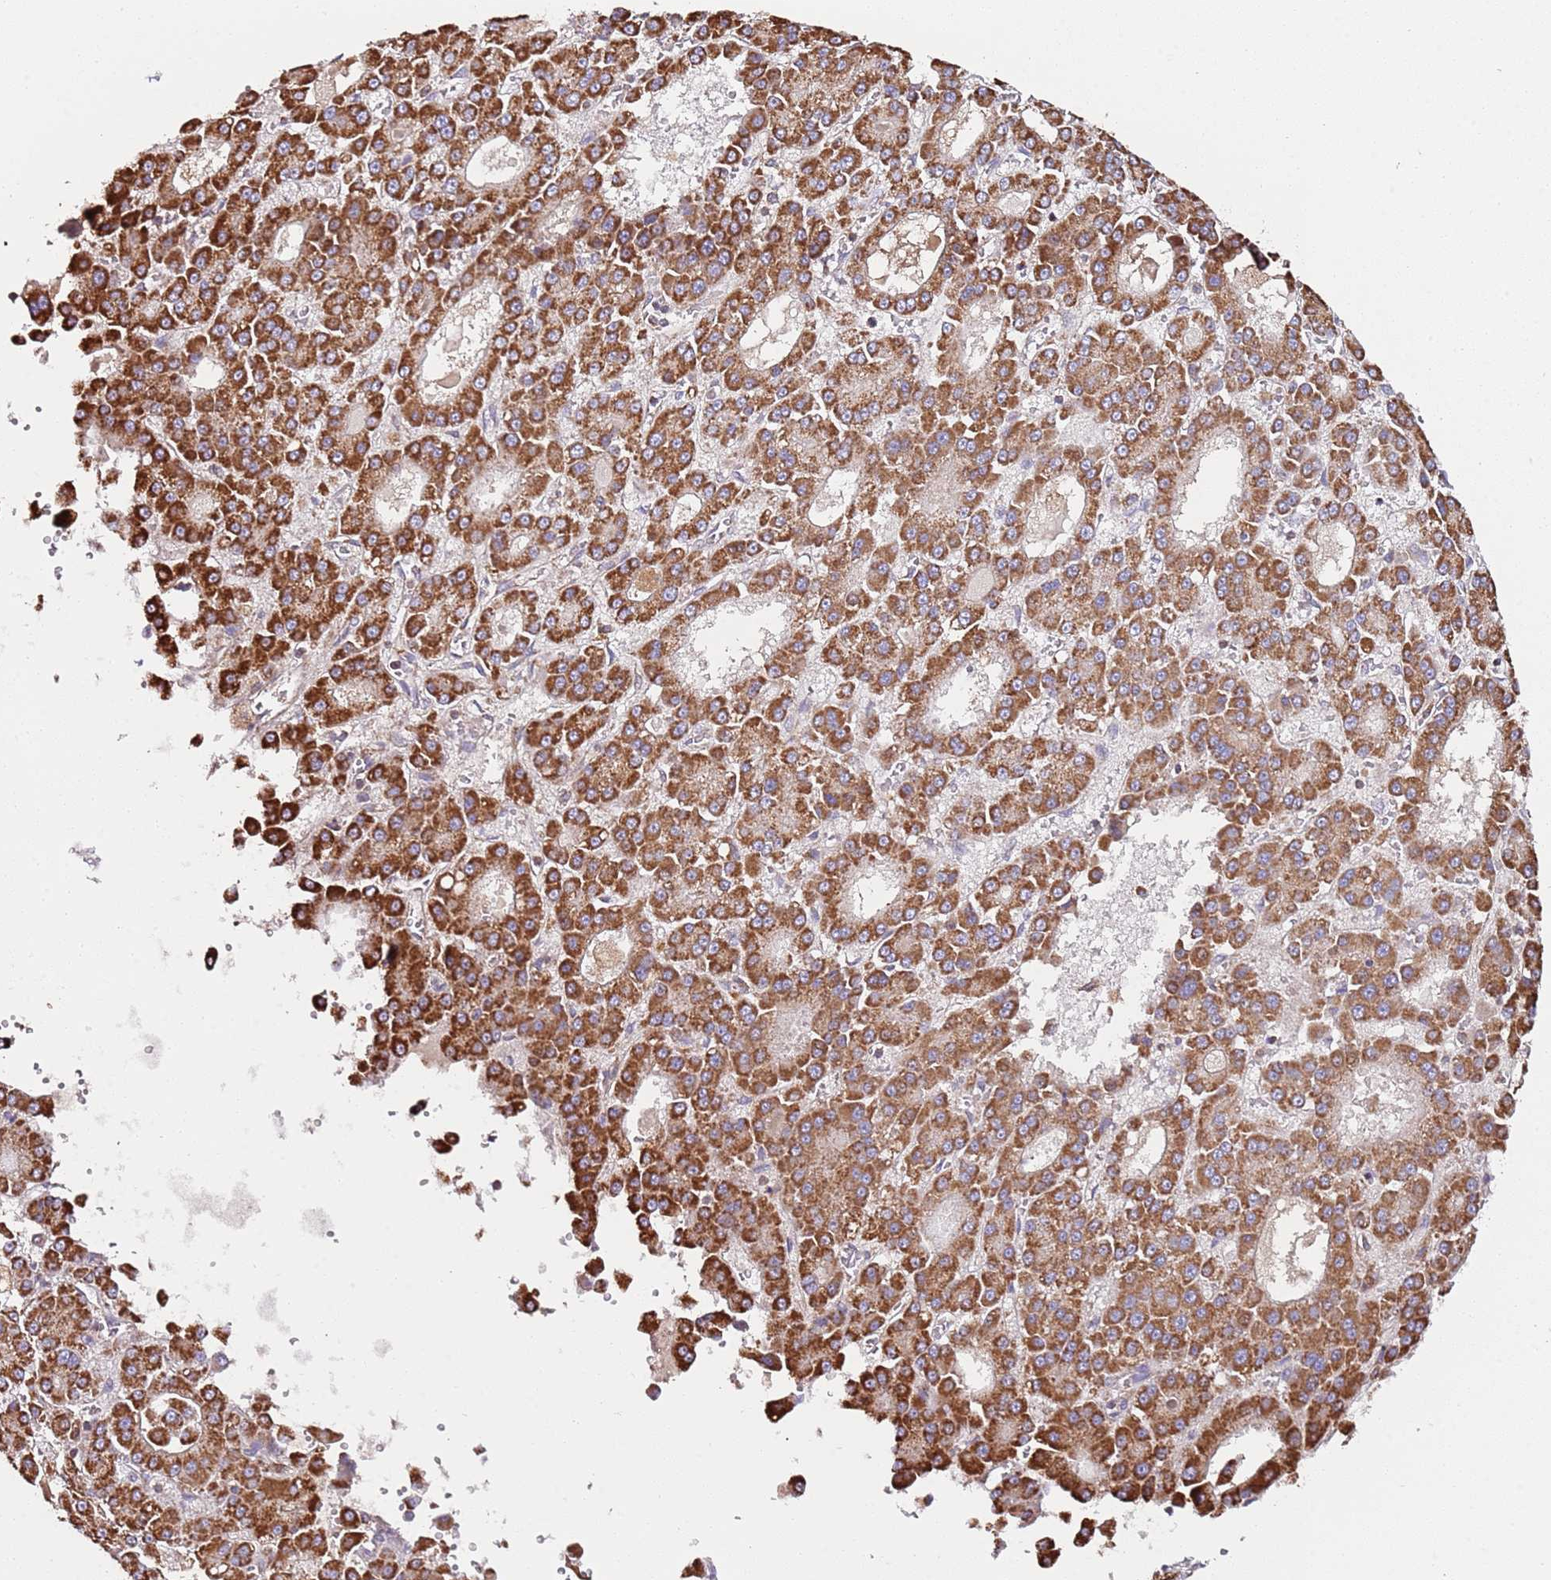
{"staining": {"intensity": "strong", "quantity": ">75%", "location": "cytoplasmic/membranous"}, "tissue": "liver cancer", "cell_type": "Tumor cells", "image_type": "cancer", "snomed": [{"axis": "morphology", "description": "Carcinoma, Hepatocellular, NOS"}, {"axis": "topography", "description": "Liver"}], "caption": "Immunohistochemical staining of human liver cancer exhibits high levels of strong cytoplasmic/membranous protein staining in about >75% of tumor cells.", "gene": "RMND5A", "patient": {"sex": "male", "age": 70}}